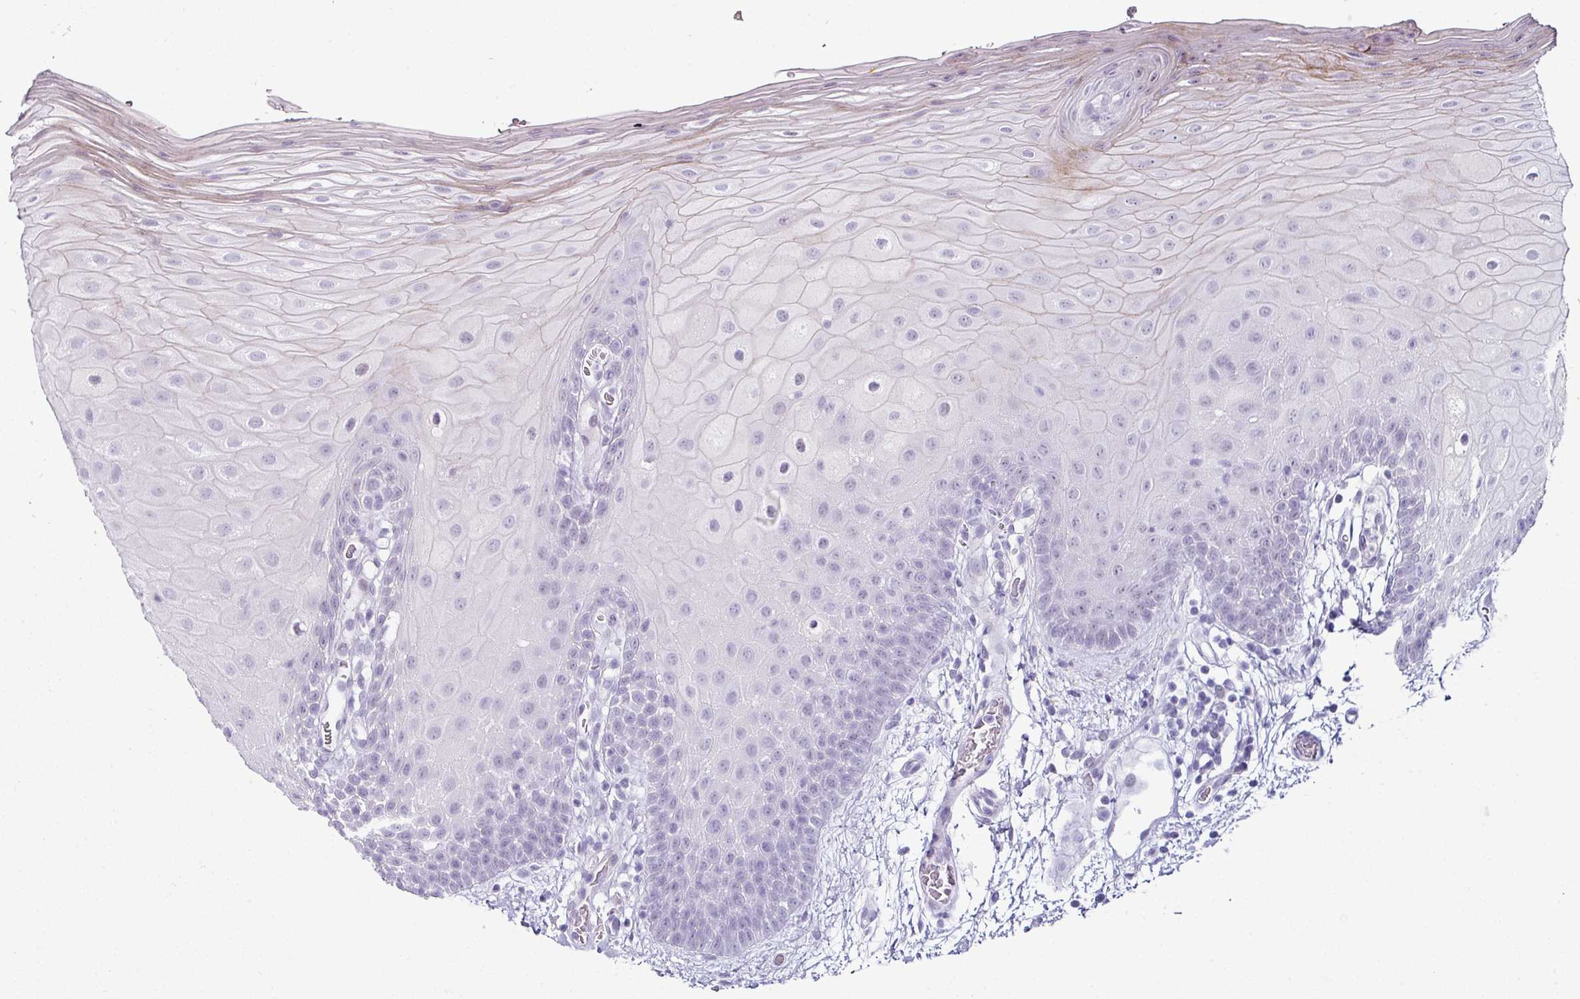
{"staining": {"intensity": "strong", "quantity": "<25%", "location": "cytoplasmic/membranous"}, "tissue": "oral mucosa", "cell_type": "Squamous epithelial cells", "image_type": "normal", "snomed": [{"axis": "morphology", "description": "Normal tissue, NOS"}, {"axis": "morphology", "description": "Squamous cell carcinoma, NOS"}, {"axis": "topography", "description": "Oral tissue"}, {"axis": "topography", "description": "Tounge, NOS"}, {"axis": "topography", "description": "Head-Neck"}], "caption": "Strong cytoplasmic/membranous staining for a protein is identified in about <25% of squamous epithelial cells of benign oral mucosa using IHC.", "gene": "TRA2A", "patient": {"sex": "male", "age": 76}}